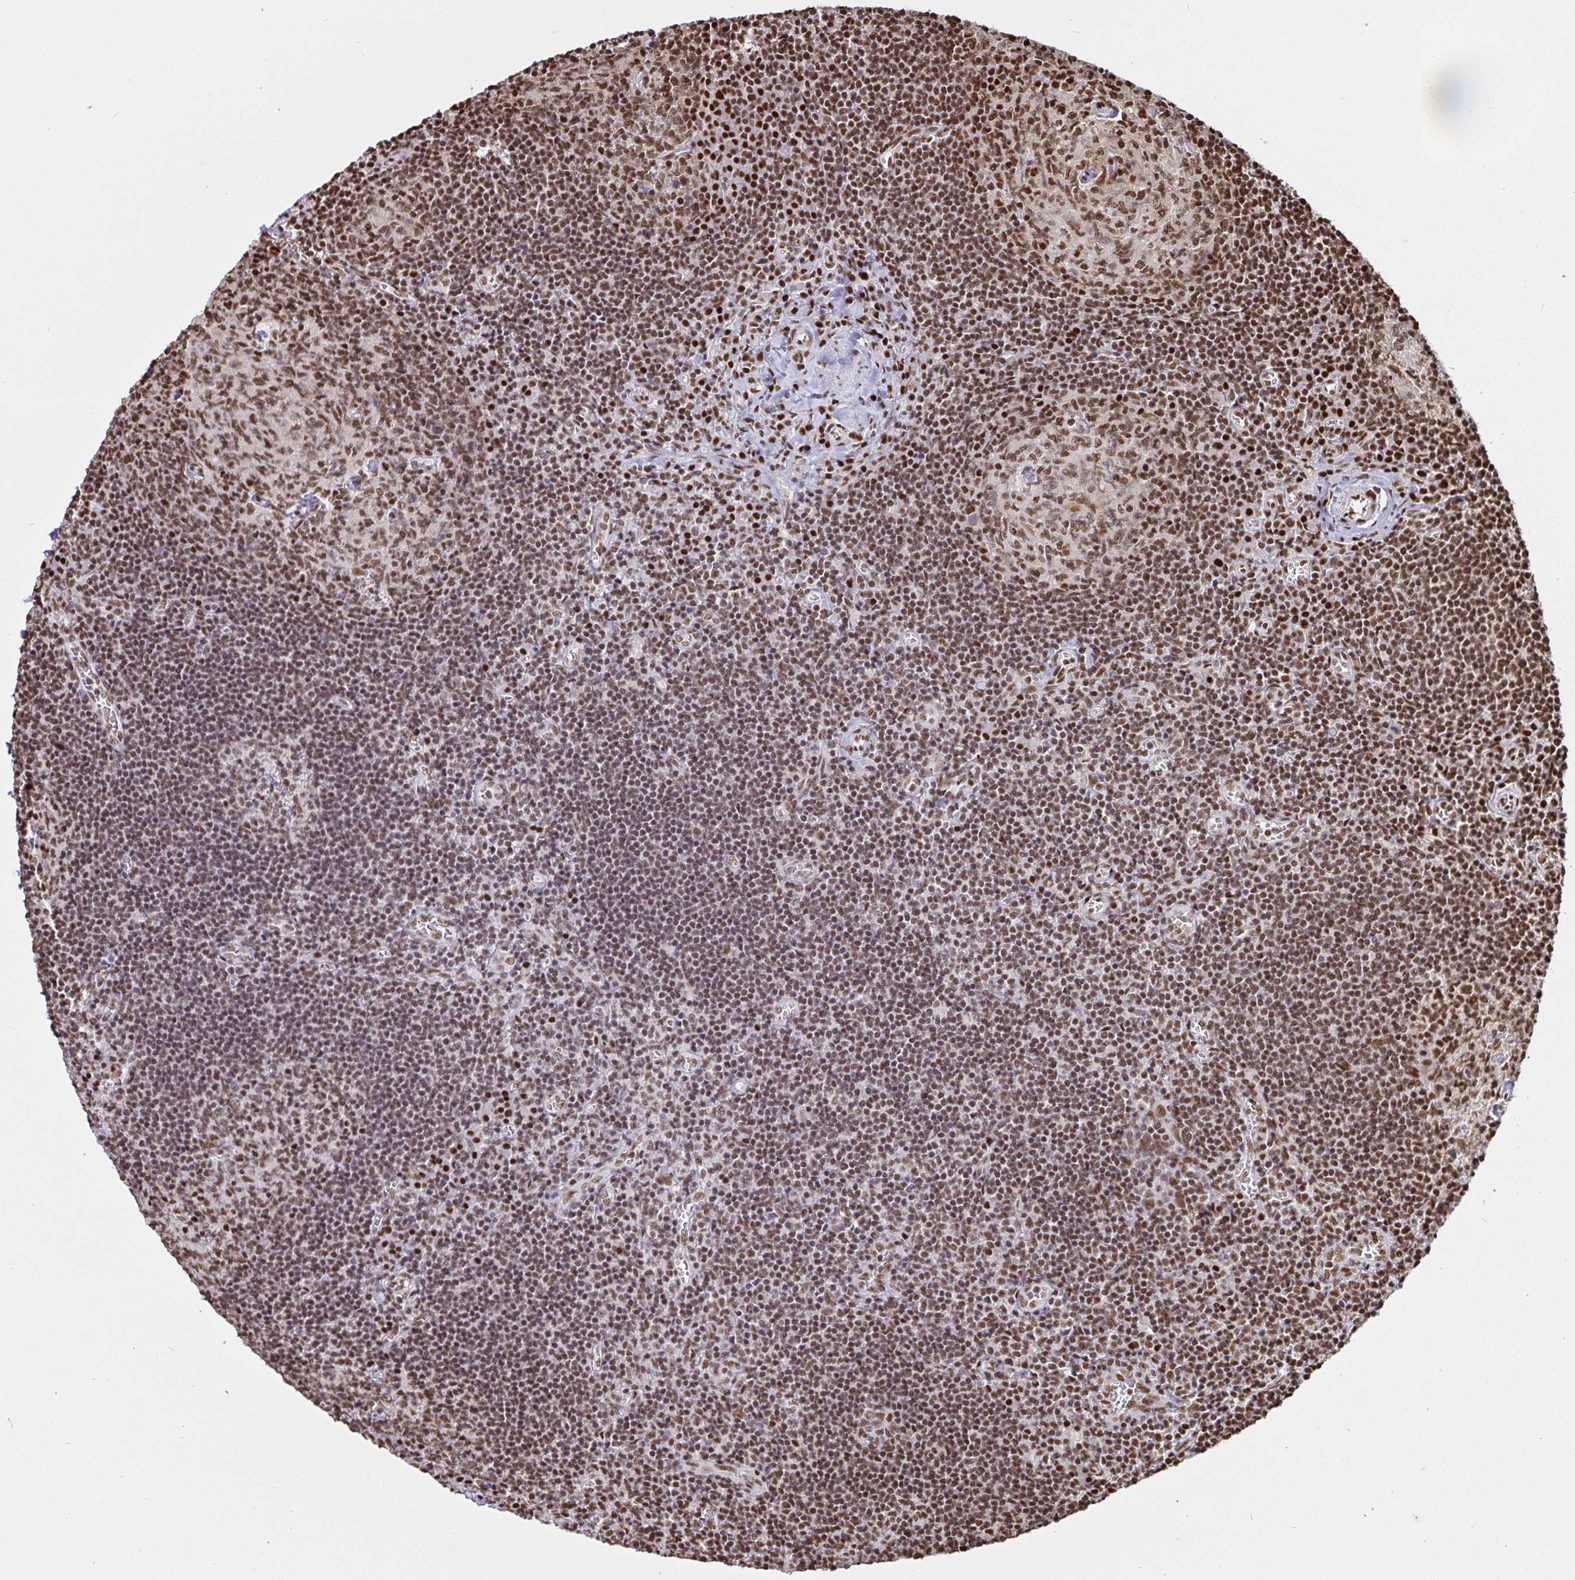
{"staining": {"intensity": "moderate", "quantity": ">75%", "location": "nuclear"}, "tissue": "lymph node", "cell_type": "Germinal center cells", "image_type": "normal", "snomed": [{"axis": "morphology", "description": "Normal tissue, NOS"}, {"axis": "topography", "description": "Lymph node"}], "caption": "Immunohistochemistry (IHC) of unremarkable human lymph node demonstrates medium levels of moderate nuclear staining in about >75% of germinal center cells.", "gene": "SP3", "patient": {"sex": "male", "age": 67}}